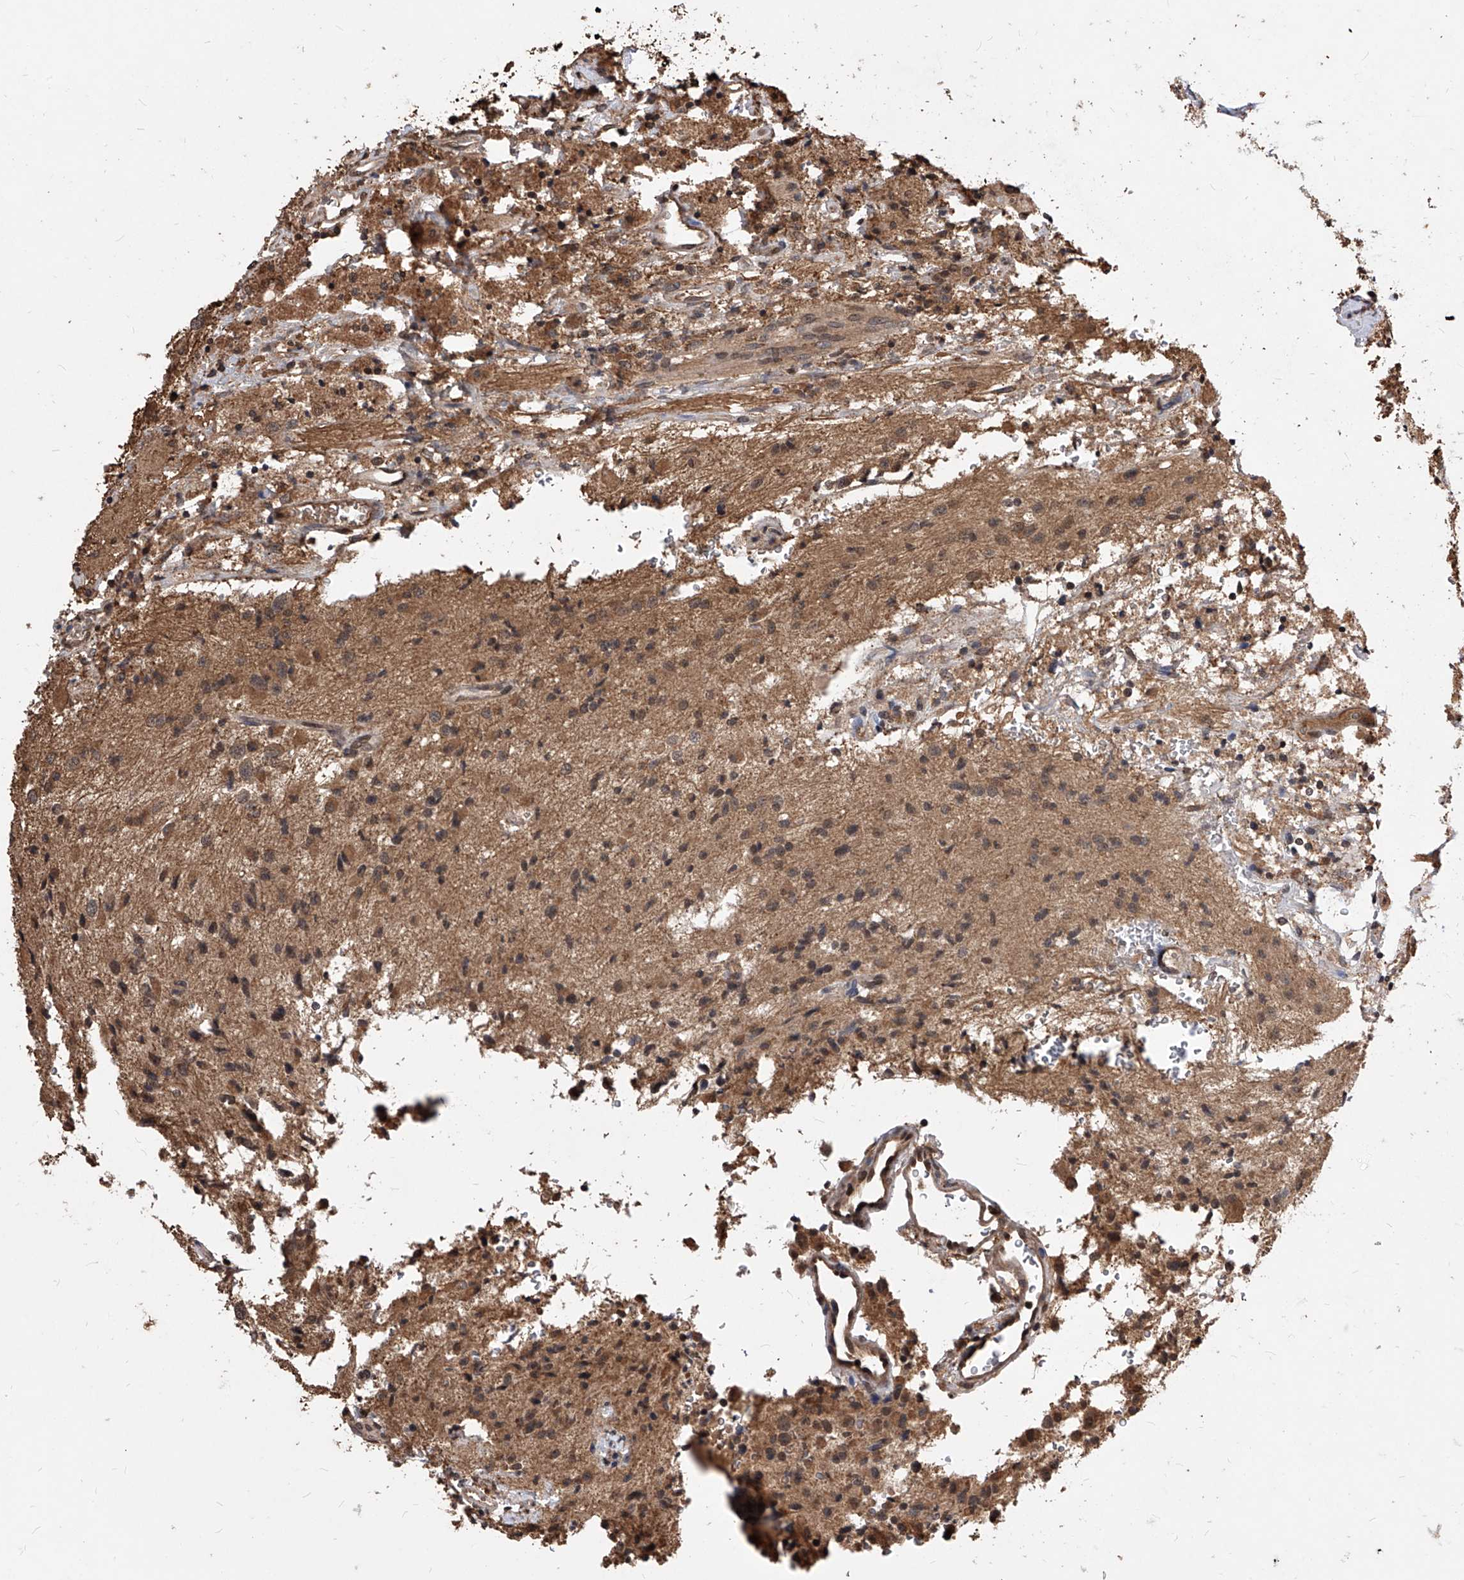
{"staining": {"intensity": "moderate", "quantity": ">75%", "location": "cytoplasmic/membranous"}, "tissue": "glioma", "cell_type": "Tumor cells", "image_type": "cancer", "snomed": [{"axis": "morphology", "description": "Glioma, malignant, High grade"}, {"axis": "topography", "description": "Brain"}], "caption": "Brown immunohistochemical staining in human malignant high-grade glioma reveals moderate cytoplasmic/membranous expression in approximately >75% of tumor cells. The staining was performed using DAB (3,3'-diaminobenzidine), with brown indicating positive protein expression. Nuclei are stained blue with hematoxylin.", "gene": "ID1", "patient": {"sex": "male", "age": 34}}